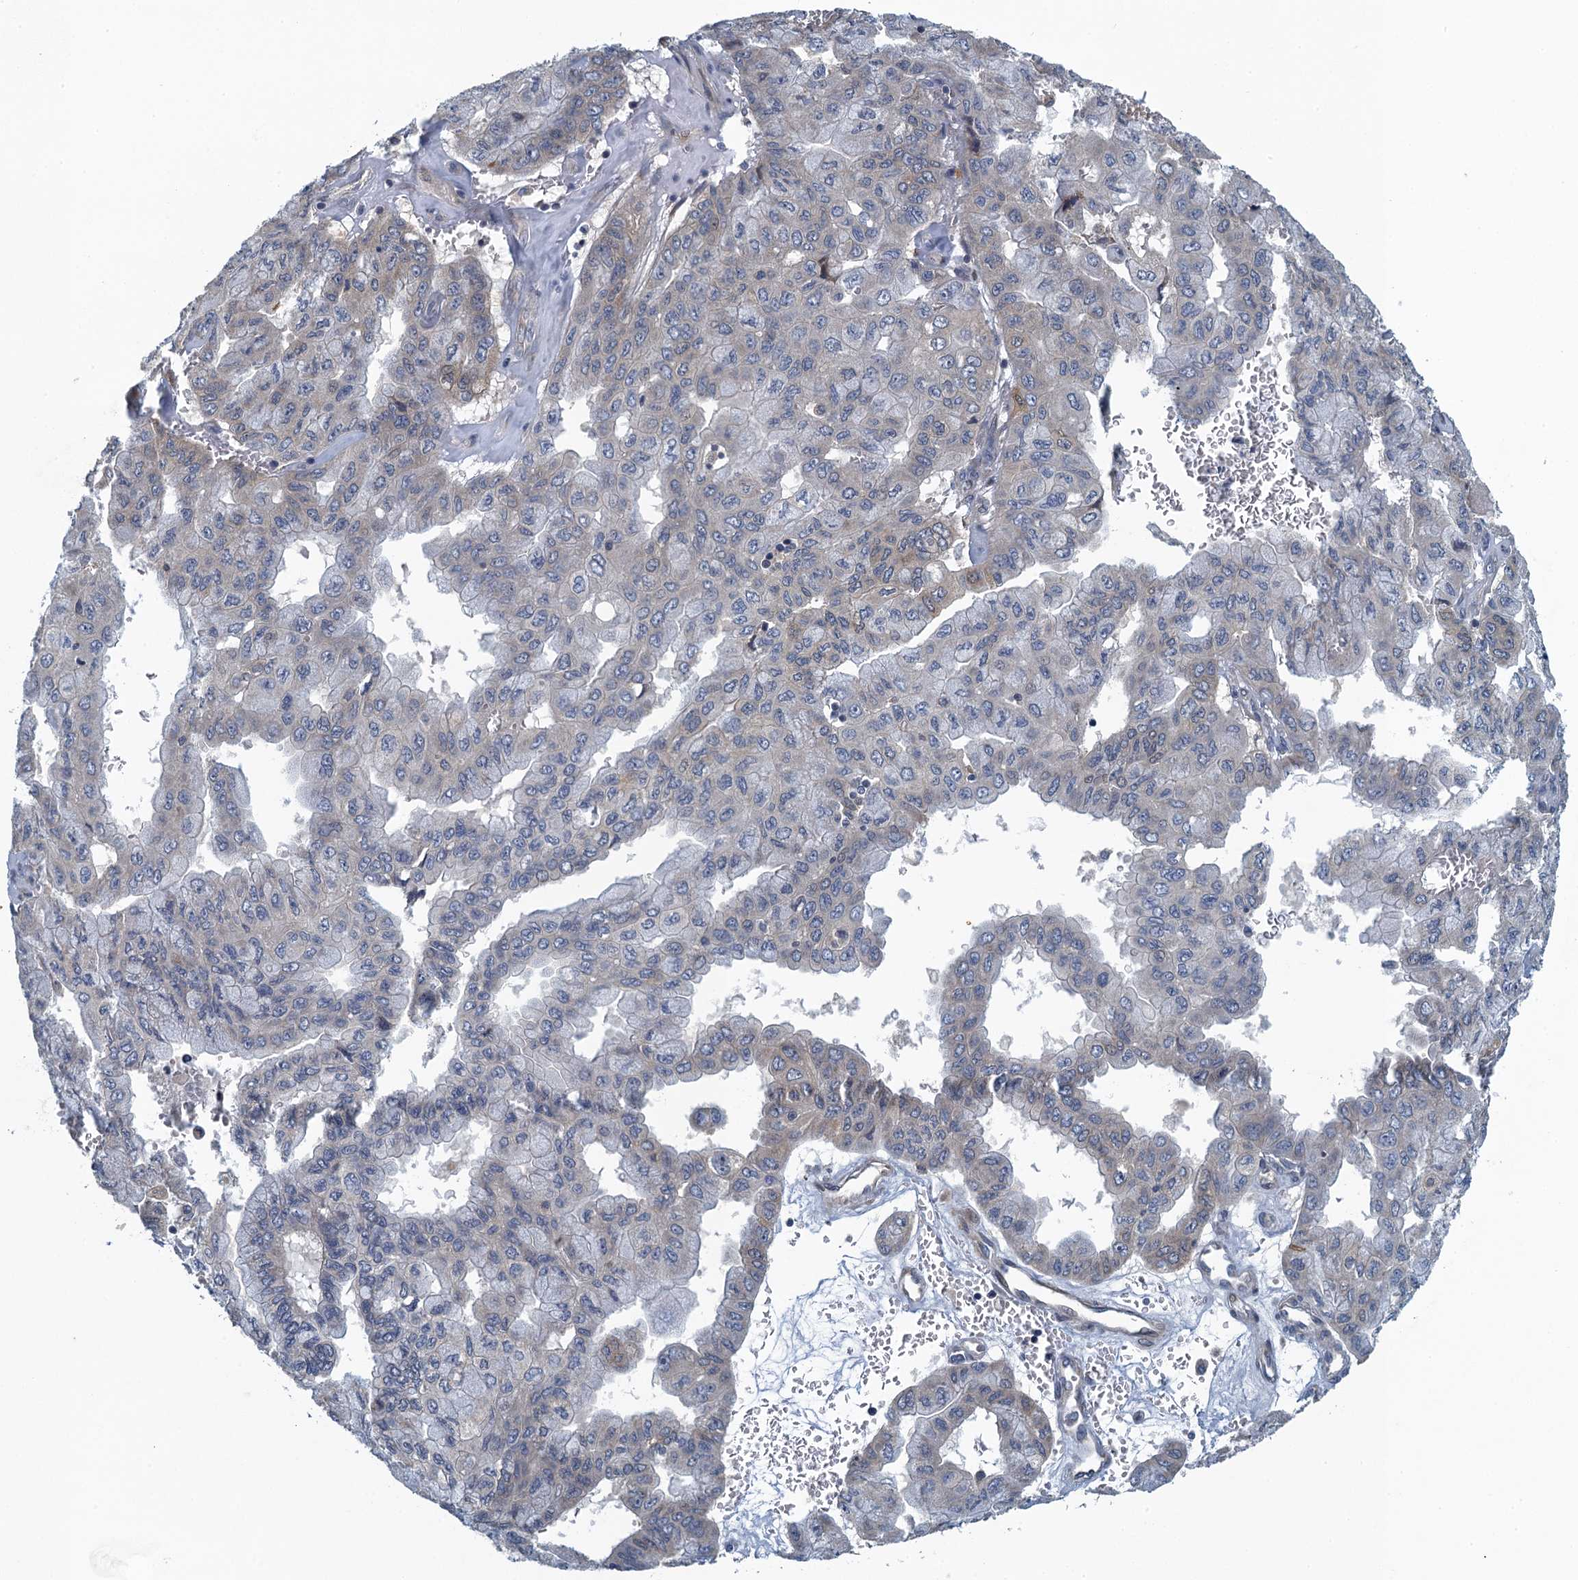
{"staining": {"intensity": "weak", "quantity": "<25%", "location": "cytoplasmic/membranous"}, "tissue": "pancreatic cancer", "cell_type": "Tumor cells", "image_type": "cancer", "snomed": [{"axis": "morphology", "description": "Adenocarcinoma, NOS"}, {"axis": "topography", "description": "Pancreas"}], "caption": "This is an immunohistochemistry image of human pancreatic cancer. There is no staining in tumor cells.", "gene": "ALG2", "patient": {"sex": "male", "age": 51}}